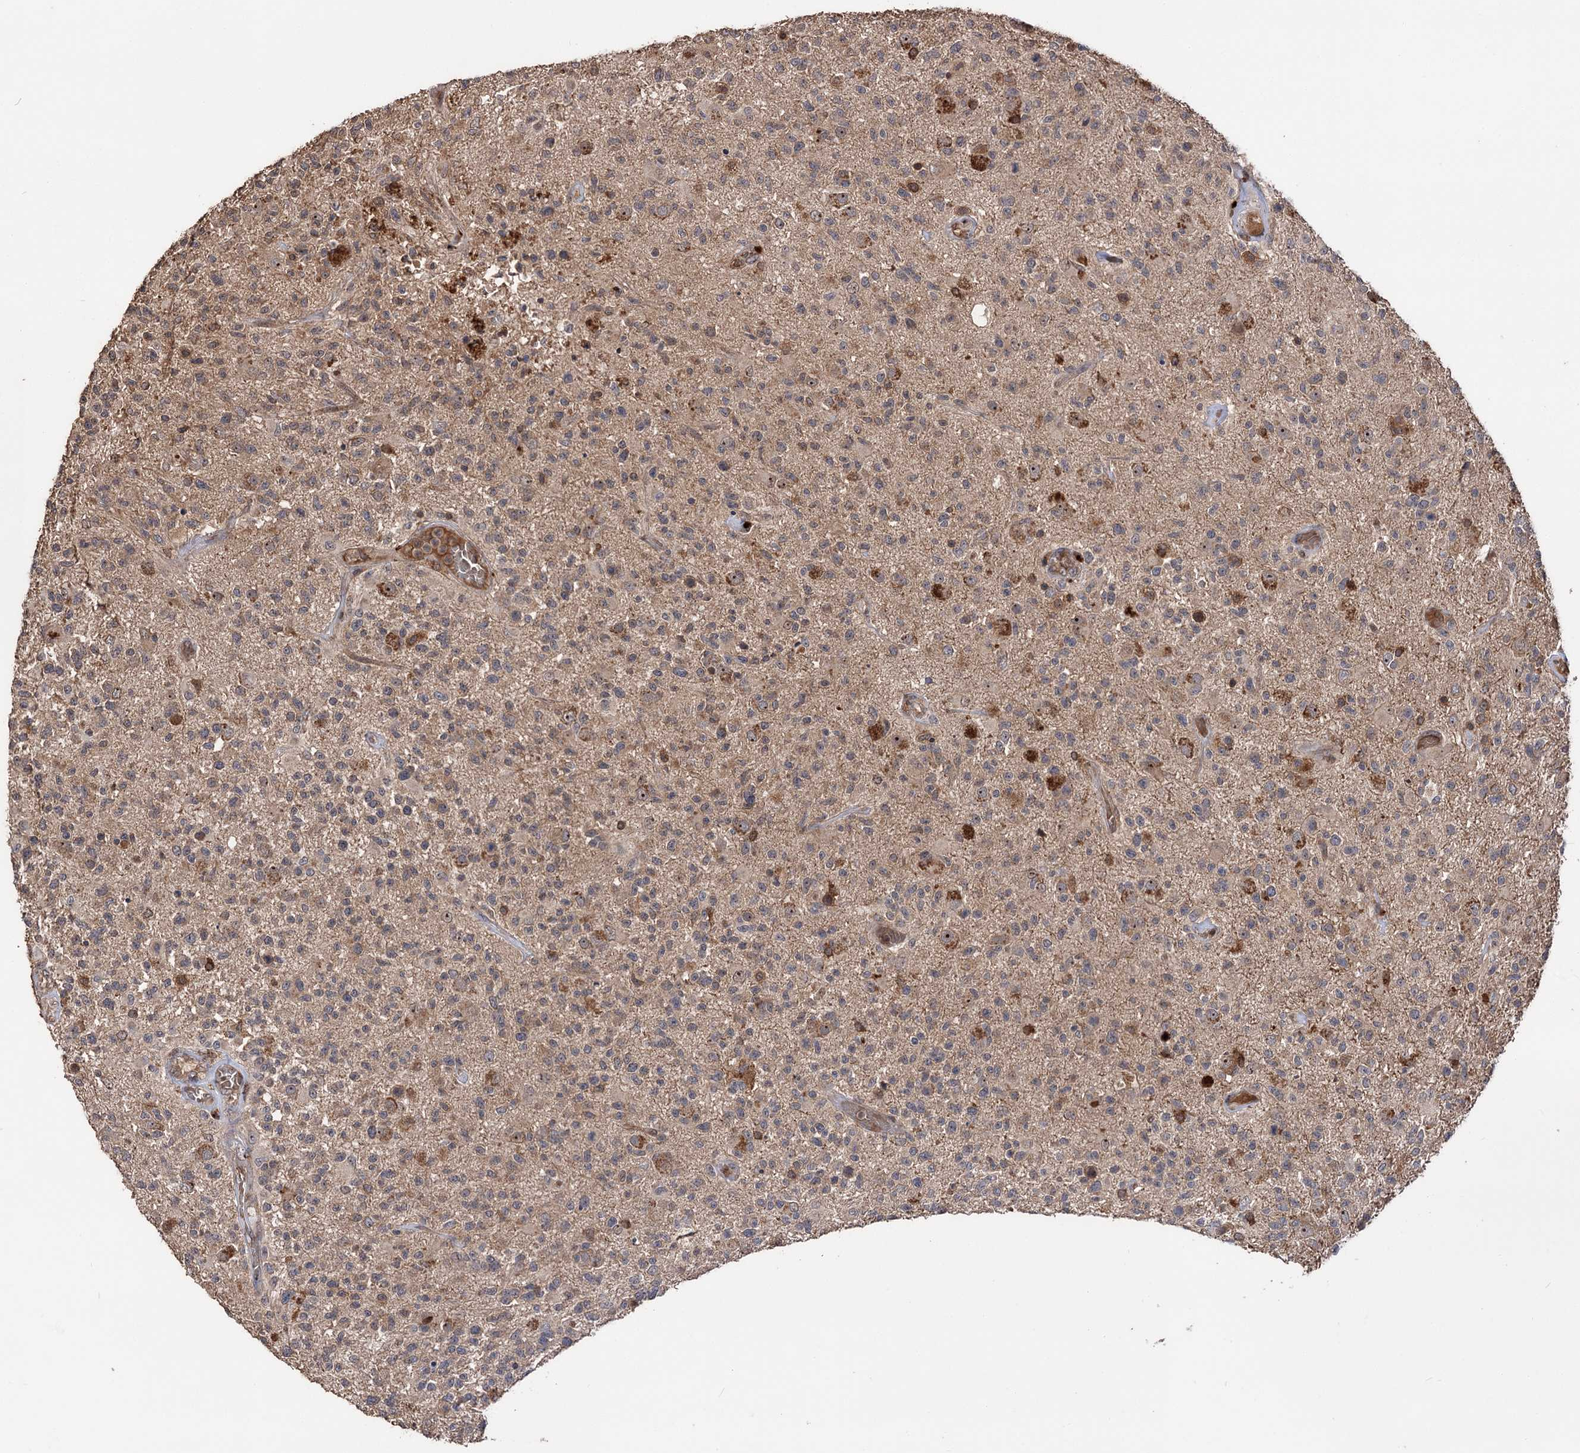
{"staining": {"intensity": "weak", "quantity": "25%-75%", "location": "cytoplasmic/membranous"}, "tissue": "glioma", "cell_type": "Tumor cells", "image_type": "cancer", "snomed": [{"axis": "morphology", "description": "Glioma, malignant, High grade"}, {"axis": "morphology", "description": "Glioblastoma, NOS"}, {"axis": "topography", "description": "Brain"}], "caption": "A photomicrograph of human glioma stained for a protein exhibits weak cytoplasmic/membranous brown staining in tumor cells. (Stains: DAB (3,3'-diaminobenzidine) in brown, nuclei in blue, Microscopy: brightfield microscopy at high magnification).", "gene": "FAM53B", "patient": {"sex": "male", "age": 60}}